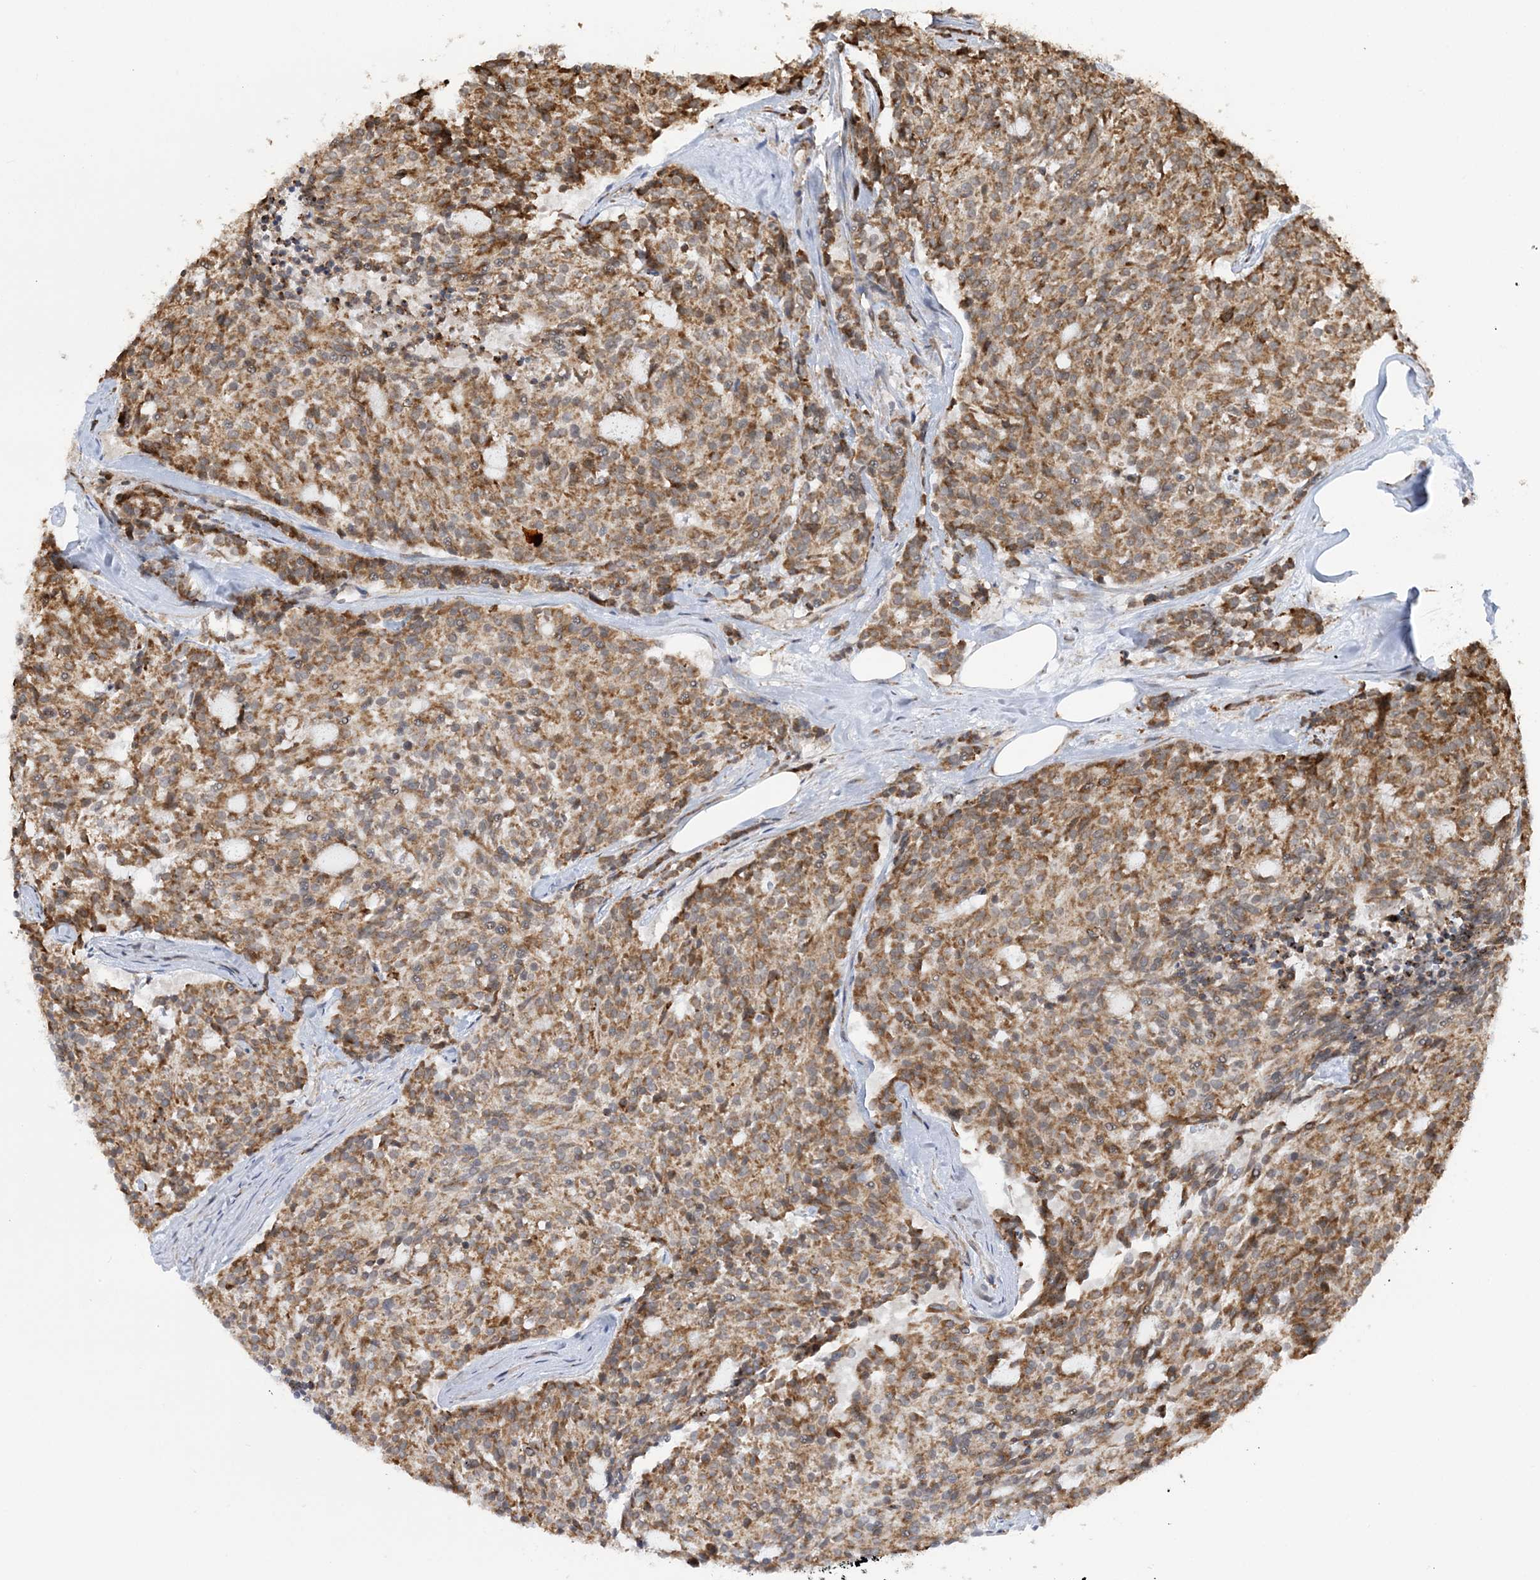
{"staining": {"intensity": "moderate", "quantity": ">75%", "location": "cytoplasmic/membranous"}, "tissue": "carcinoid", "cell_type": "Tumor cells", "image_type": "cancer", "snomed": [{"axis": "morphology", "description": "Carcinoid, malignant, NOS"}, {"axis": "topography", "description": "Pancreas"}], "caption": "DAB (3,3'-diaminobenzidine) immunohistochemical staining of carcinoid reveals moderate cytoplasmic/membranous protein staining in about >75% of tumor cells. The protein of interest is shown in brown color, while the nuclei are stained blue.", "gene": "MRPL47", "patient": {"sex": "female", "age": 54}}